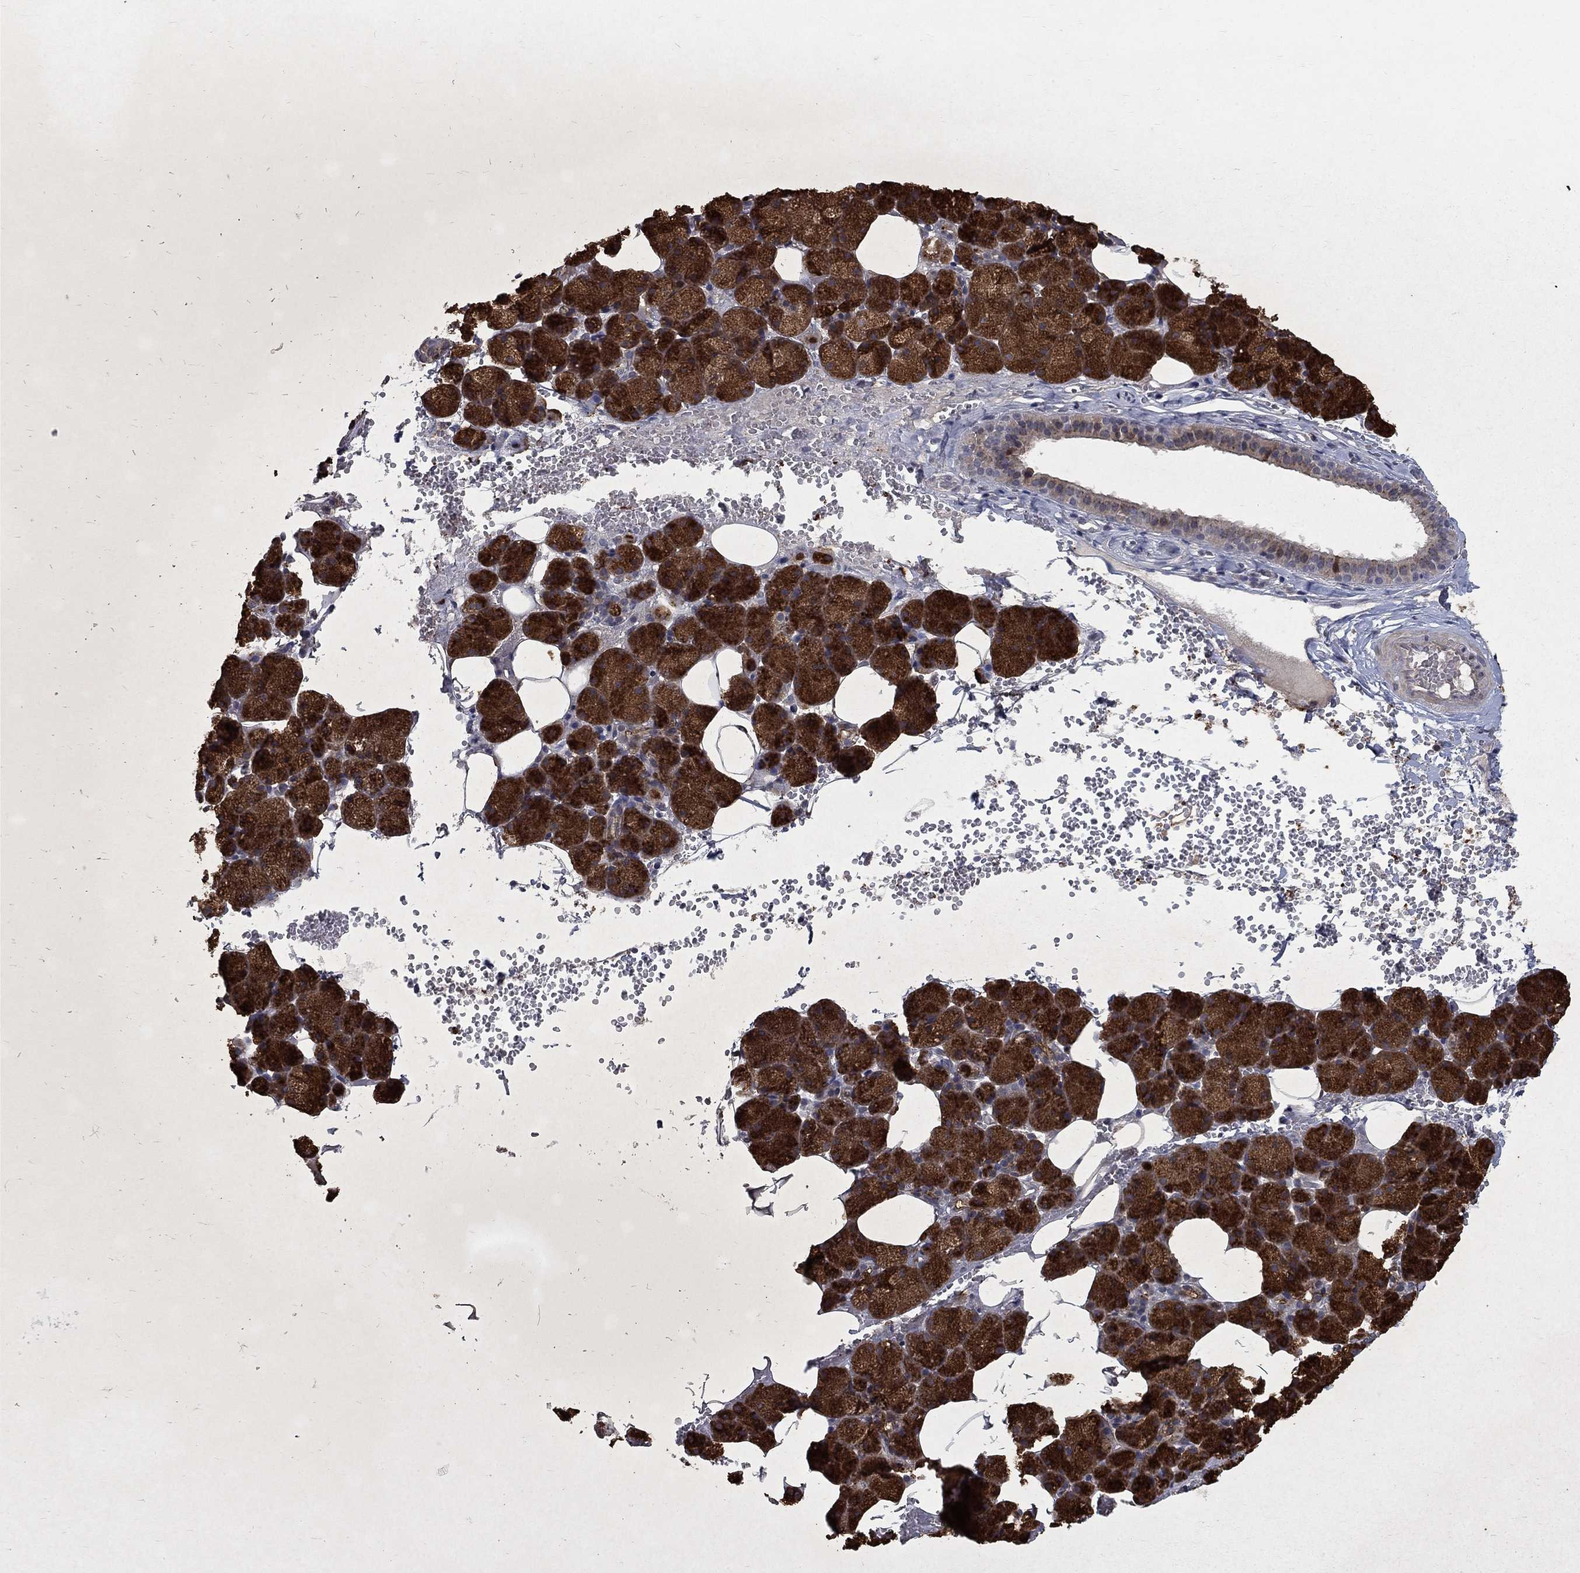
{"staining": {"intensity": "strong", "quantity": ">75%", "location": "cytoplasmic/membranous"}, "tissue": "salivary gland", "cell_type": "Glandular cells", "image_type": "normal", "snomed": [{"axis": "morphology", "description": "Normal tissue, NOS"}, {"axis": "topography", "description": "Salivary gland"}], "caption": "Protein positivity by immunohistochemistry (IHC) reveals strong cytoplasmic/membranous staining in about >75% of glandular cells in benign salivary gland. (Brightfield microscopy of DAB IHC at high magnification).", "gene": "FAM3B", "patient": {"sex": "male", "age": 38}}